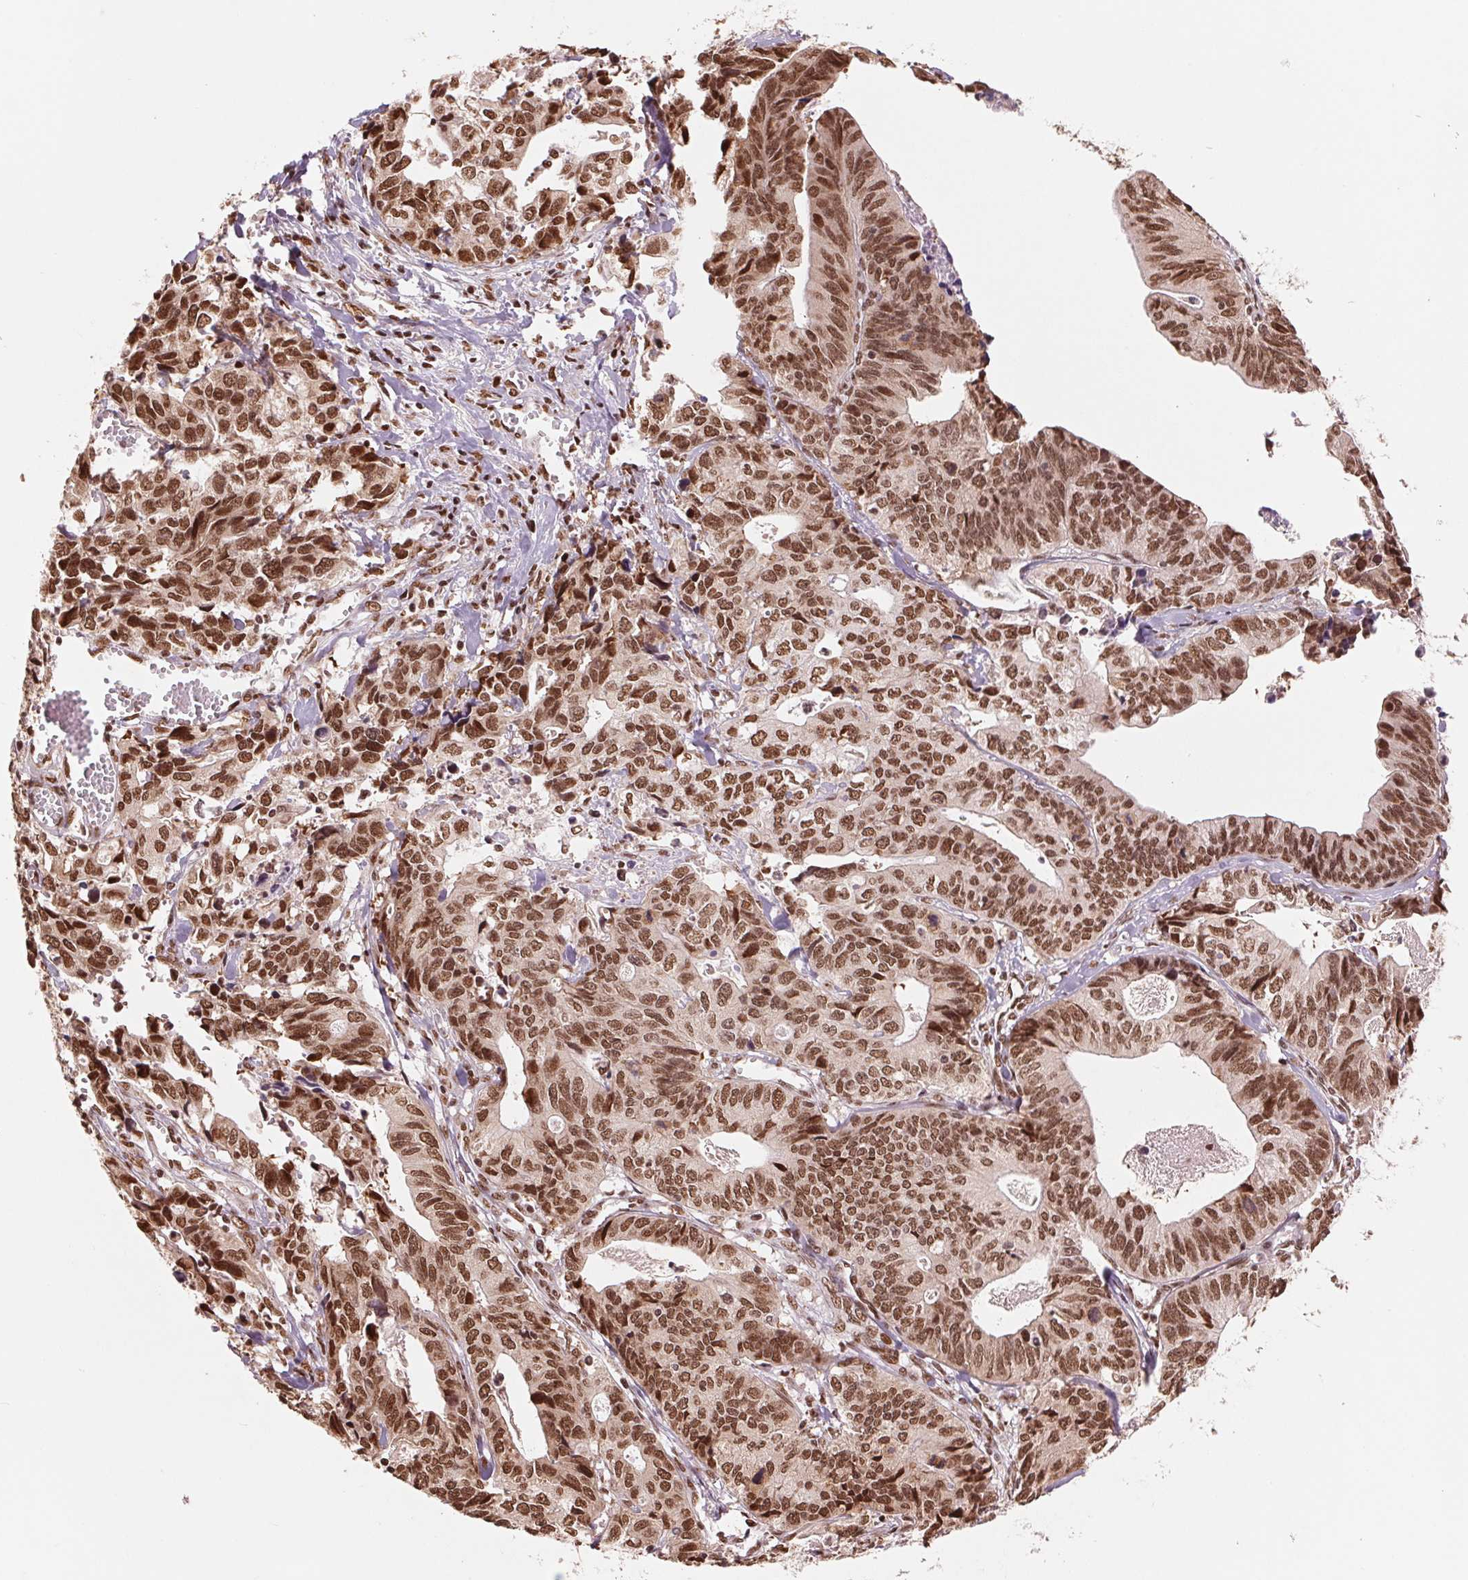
{"staining": {"intensity": "strong", "quantity": ">75%", "location": "nuclear"}, "tissue": "stomach cancer", "cell_type": "Tumor cells", "image_type": "cancer", "snomed": [{"axis": "morphology", "description": "Adenocarcinoma, NOS"}, {"axis": "topography", "description": "Stomach, upper"}], "caption": "Adenocarcinoma (stomach) was stained to show a protein in brown. There is high levels of strong nuclear positivity in about >75% of tumor cells.", "gene": "TTLL9", "patient": {"sex": "female", "age": 67}}